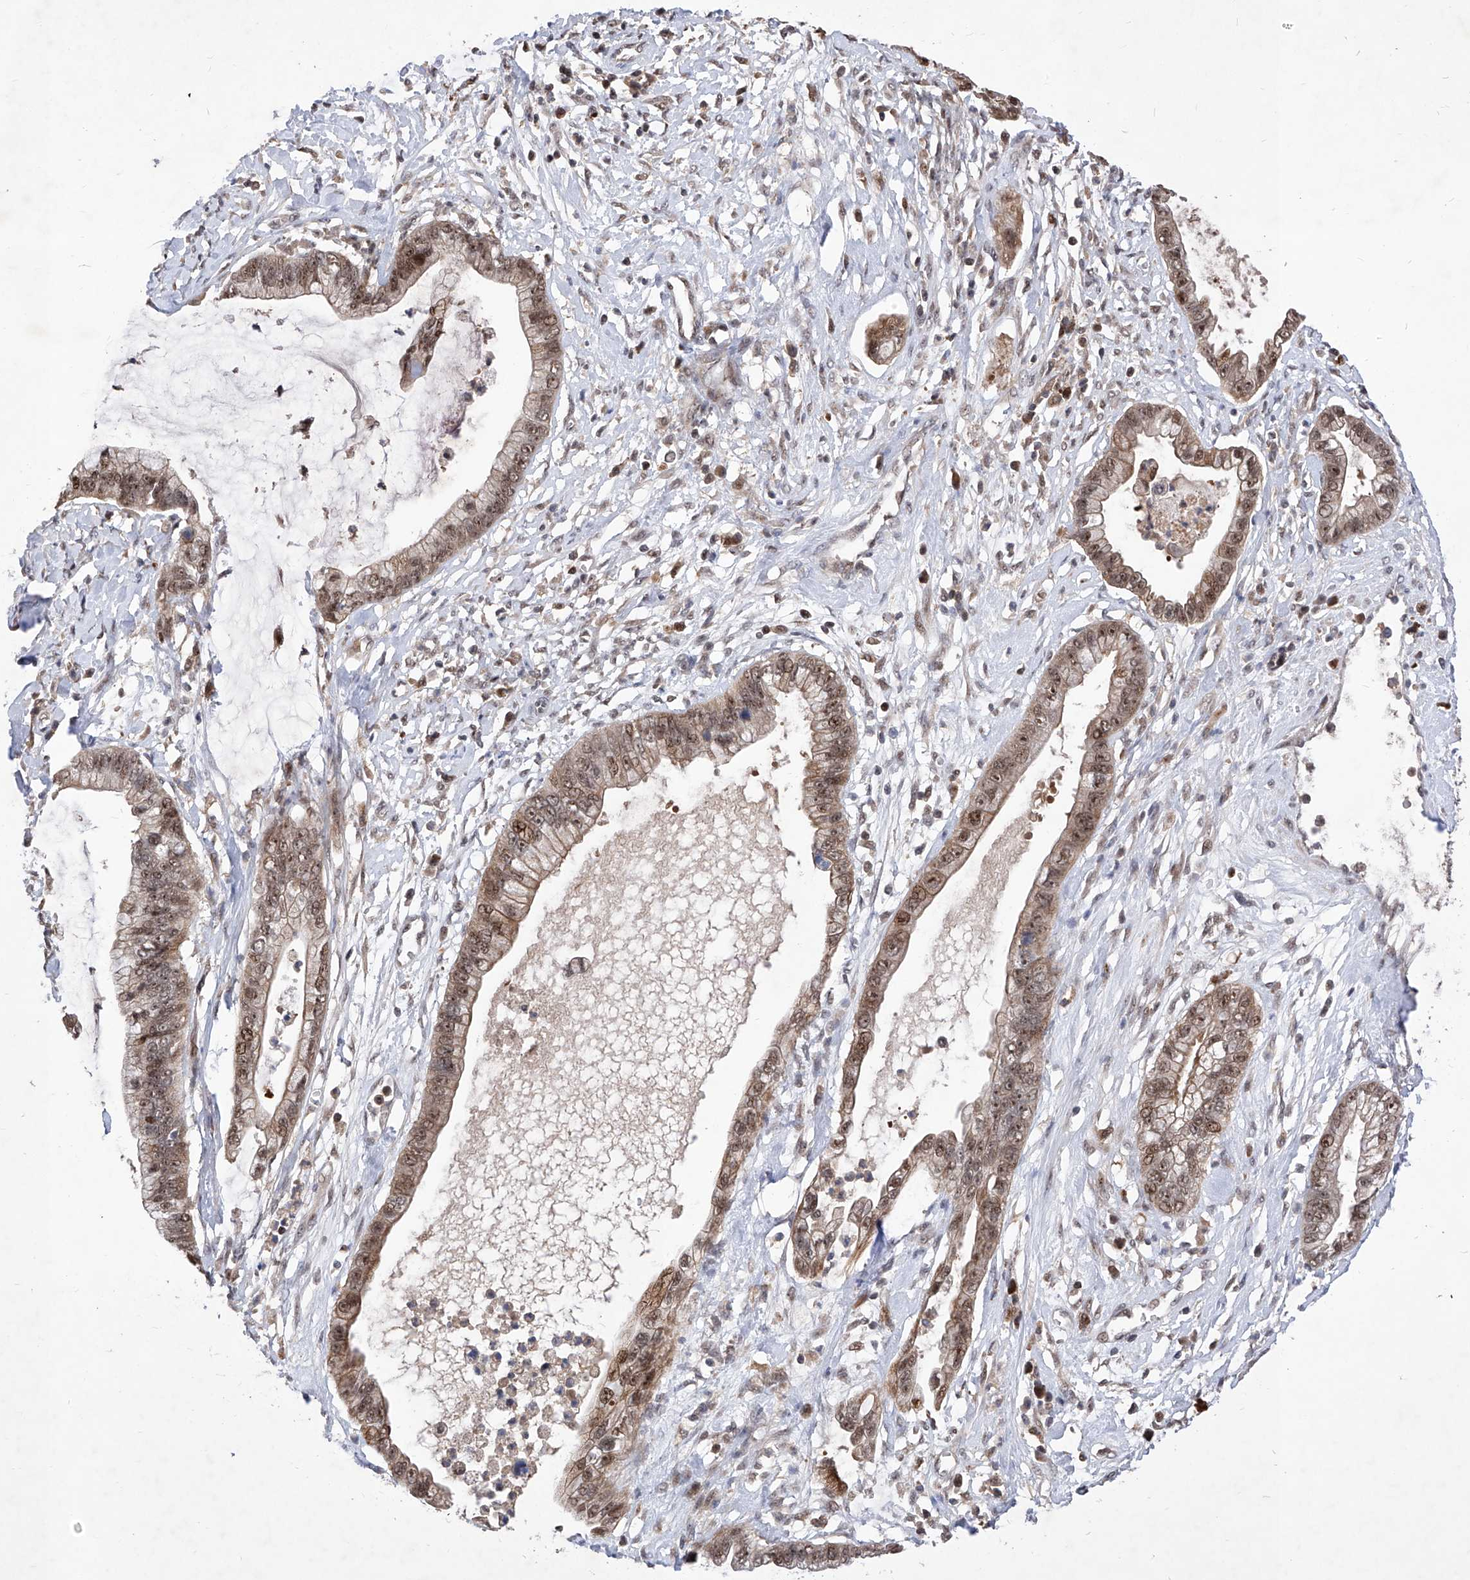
{"staining": {"intensity": "moderate", "quantity": ">75%", "location": "cytoplasmic/membranous,nuclear"}, "tissue": "cervical cancer", "cell_type": "Tumor cells", "image_type": "cancer", "snomed": [{"axis": "morphology", "description": "Adenocarcinoma, NOS"}, {"axis": "topography", "description": "Cervix"}], "caption": "This micrograph demonstrates immunohistochemistry staining of human adenocarcinoma (cervical), with medium moderate cytoplasmic/membranous and nuclear expression in about >75% of tumor cells.", "gene": "LGR4", "patient": {"sex": "female", "age": 44}}